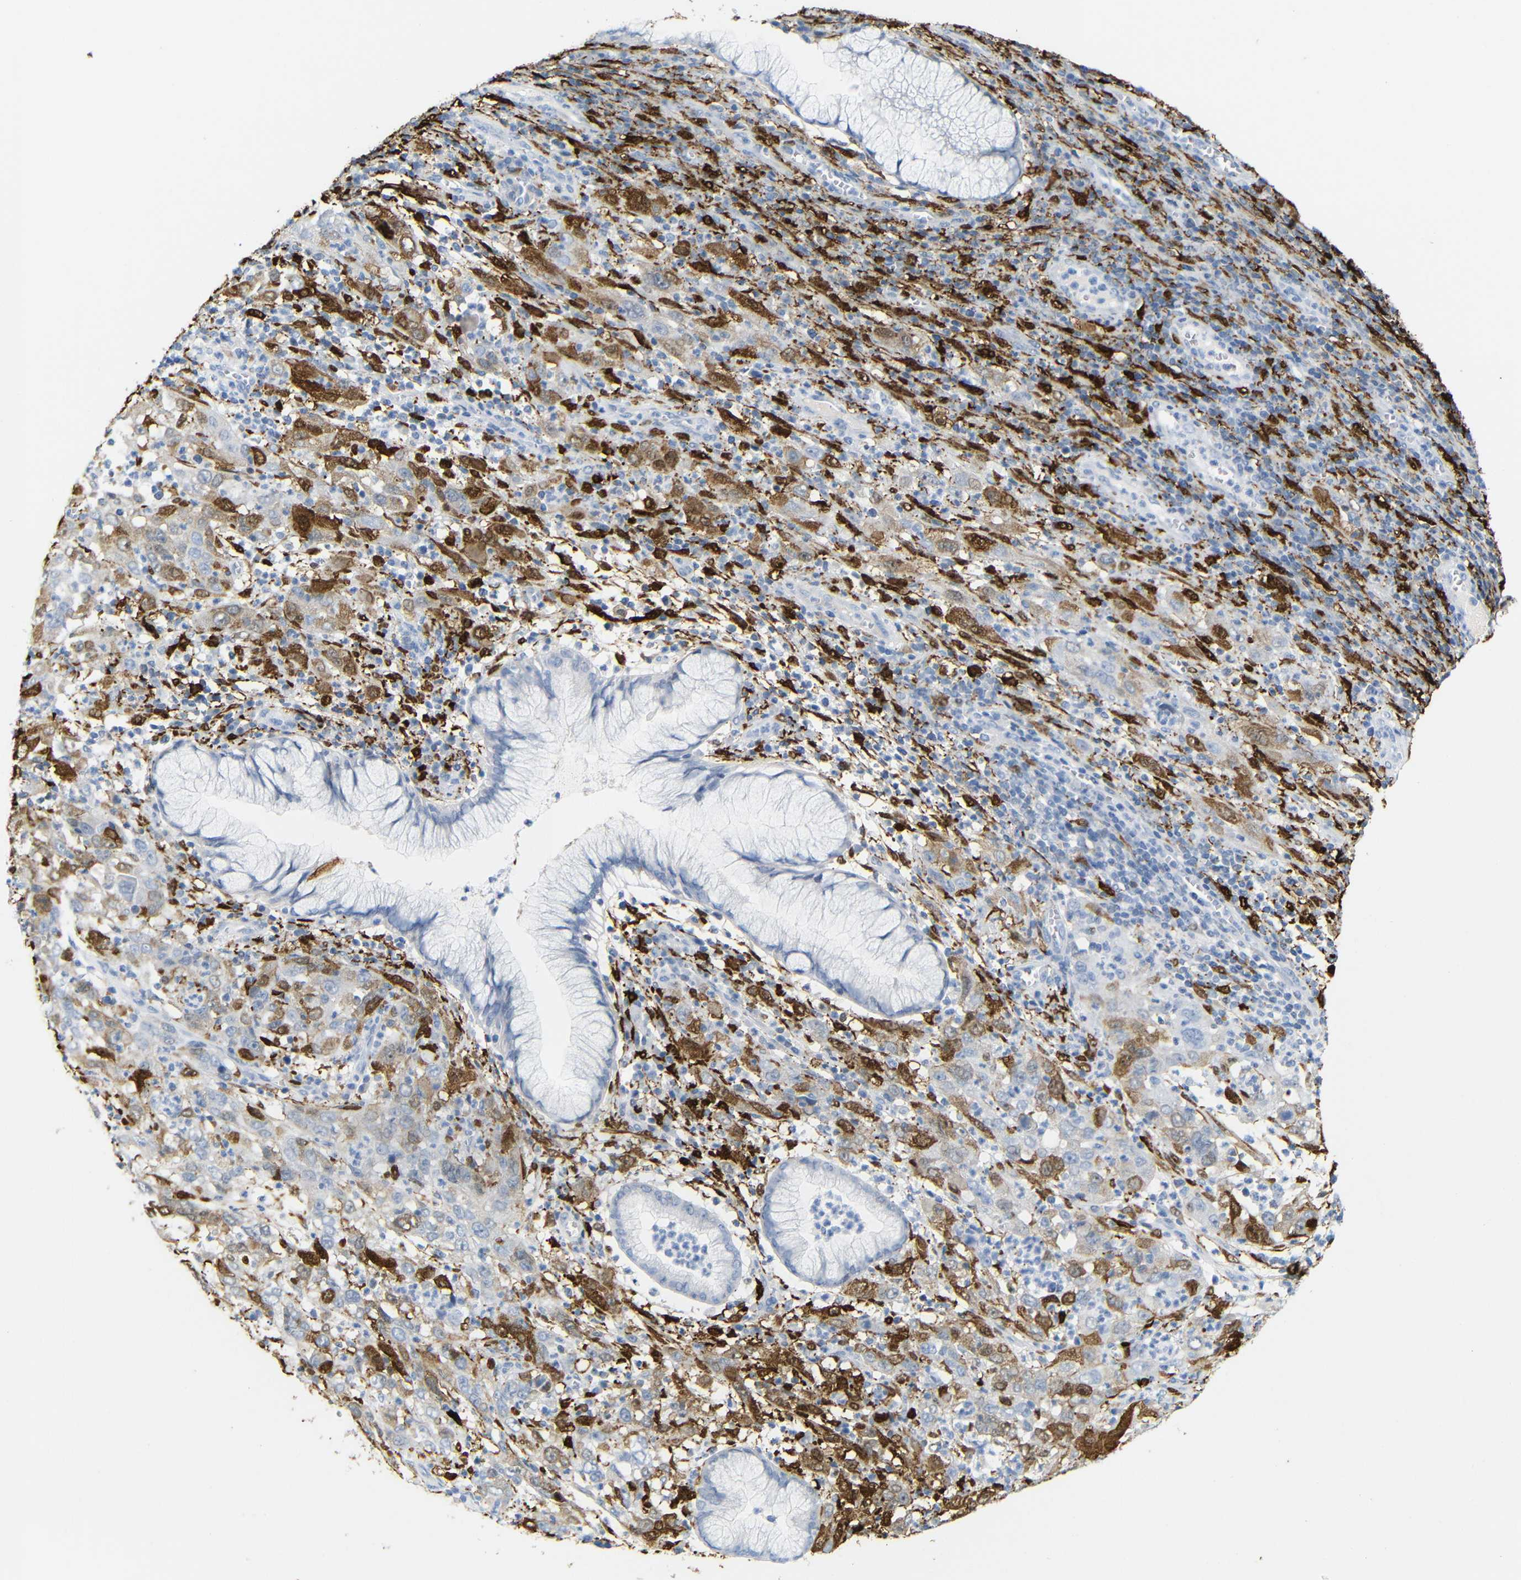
{"staining": {"intensity": "moderate", "quantity": "25%-75%", "location": "cytoplasmic/membranous"}, "tissue": "cervical cancer", "cell_type": "Tumor cells", "image_type": "cancer", "snomed": [{"axis": "morphology", "description": "Squamous cell carcinoma, NOS"}, {"axis": "topography", "description": "Cervix"}], "caption": "This is a micrograph of IHC staining of squamous cell carcinoma (cervical), which shows moderate staining in the cytoplasmic/membranous of tumor cells.", "gene": "MT1A", "patient": {"sex": "female", "age": 32}}